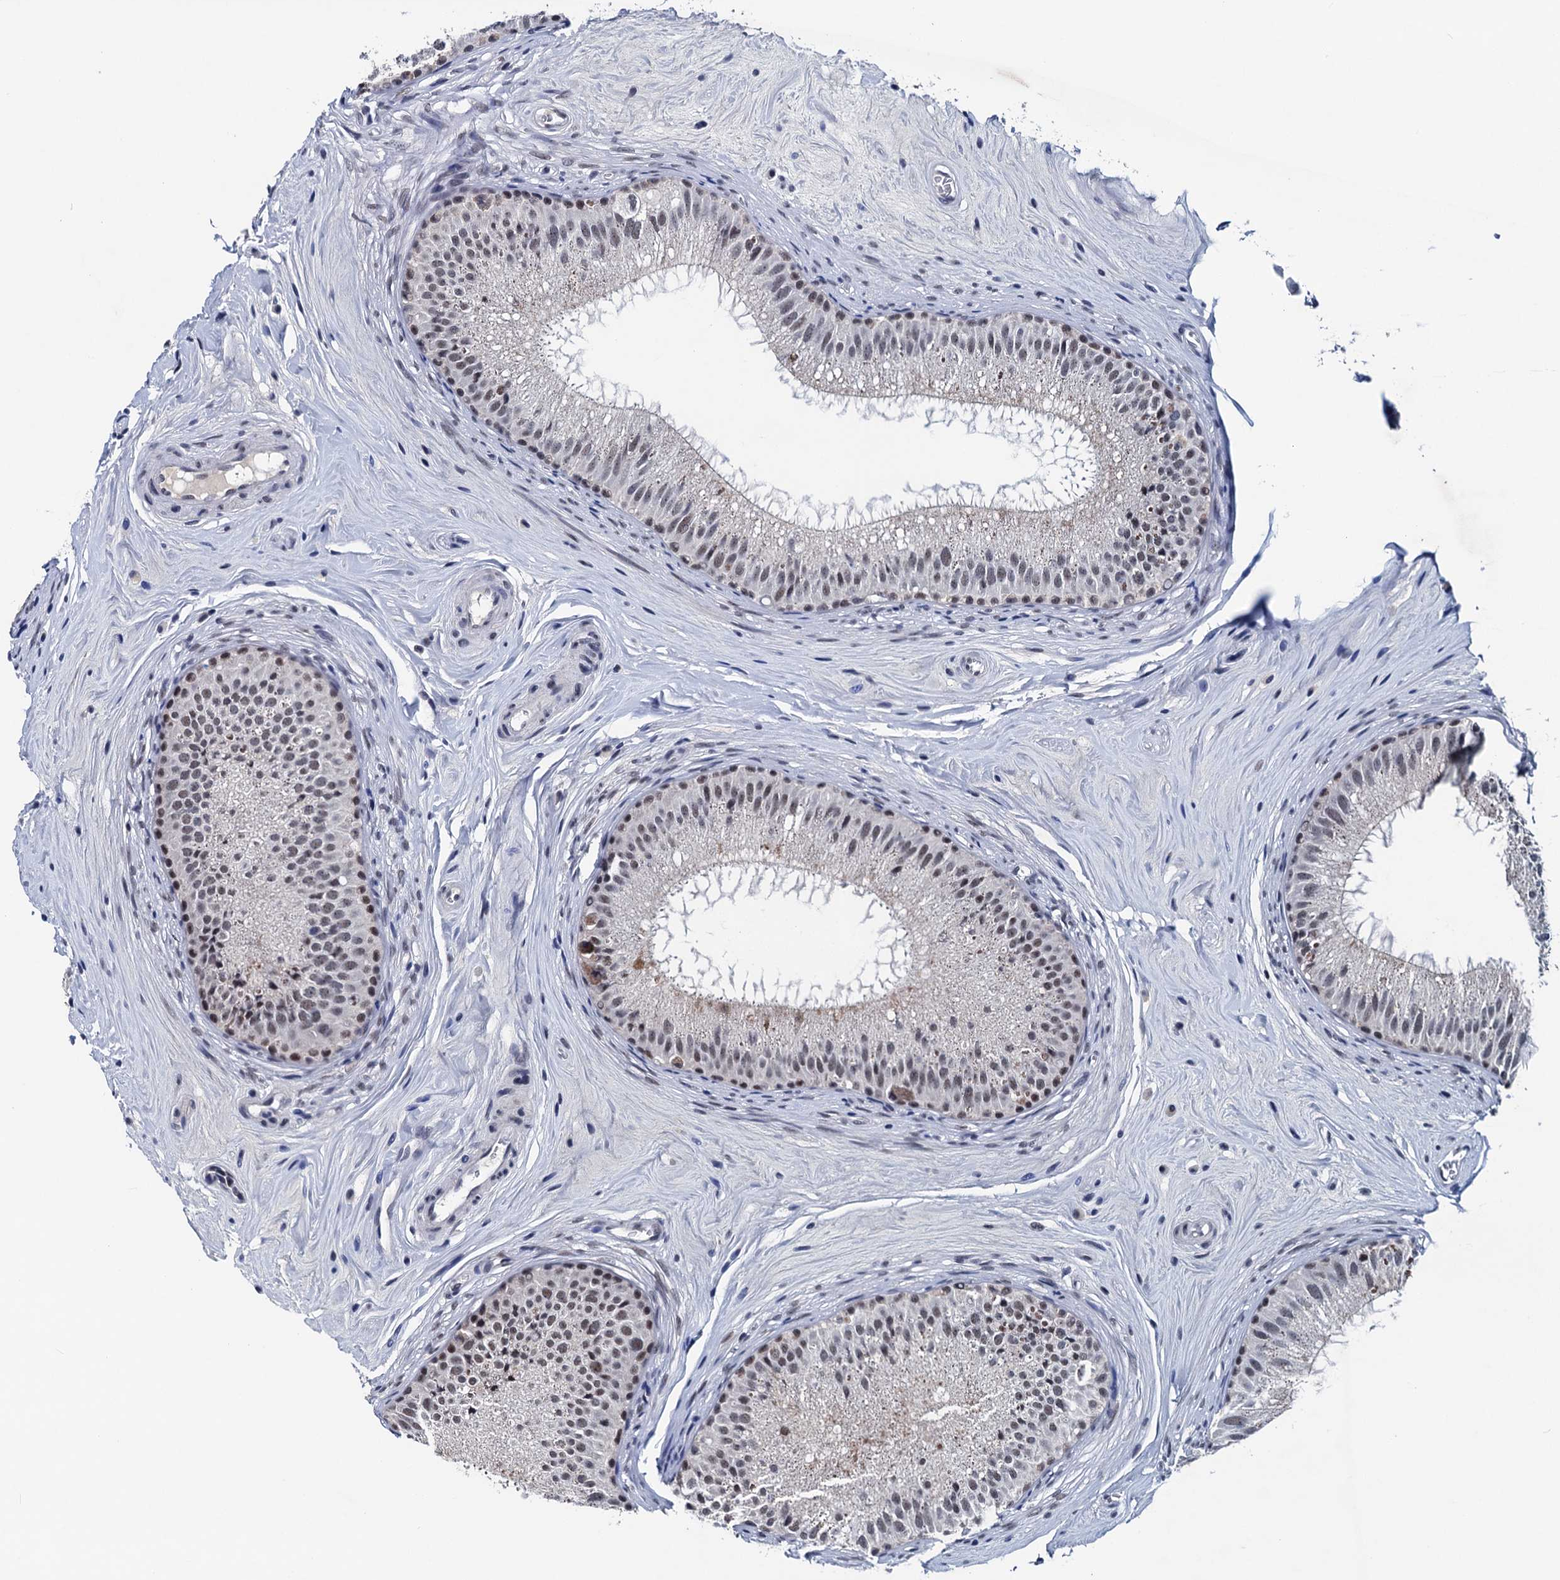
{"staining": {"intensity": "moderate", "quantity": ">75%", "location": "nuclear"}, "tissue": "epididymis", "cell_type": "Glandular cells", "image_type": "normal", "snomed": [{"axis": "morphology", "description": "Normal tissue, NOS"}, {"axis": "topography", "description": "Epididymis"}], "caption": "Epididymis stained for a protein exhibits moderate nuclear positivity in glandular cells. (Brightfield microscopy of DAB IHC at high magnification).", "gene": "FNBP4", "patient": {"sex": "male", "age": 33}}